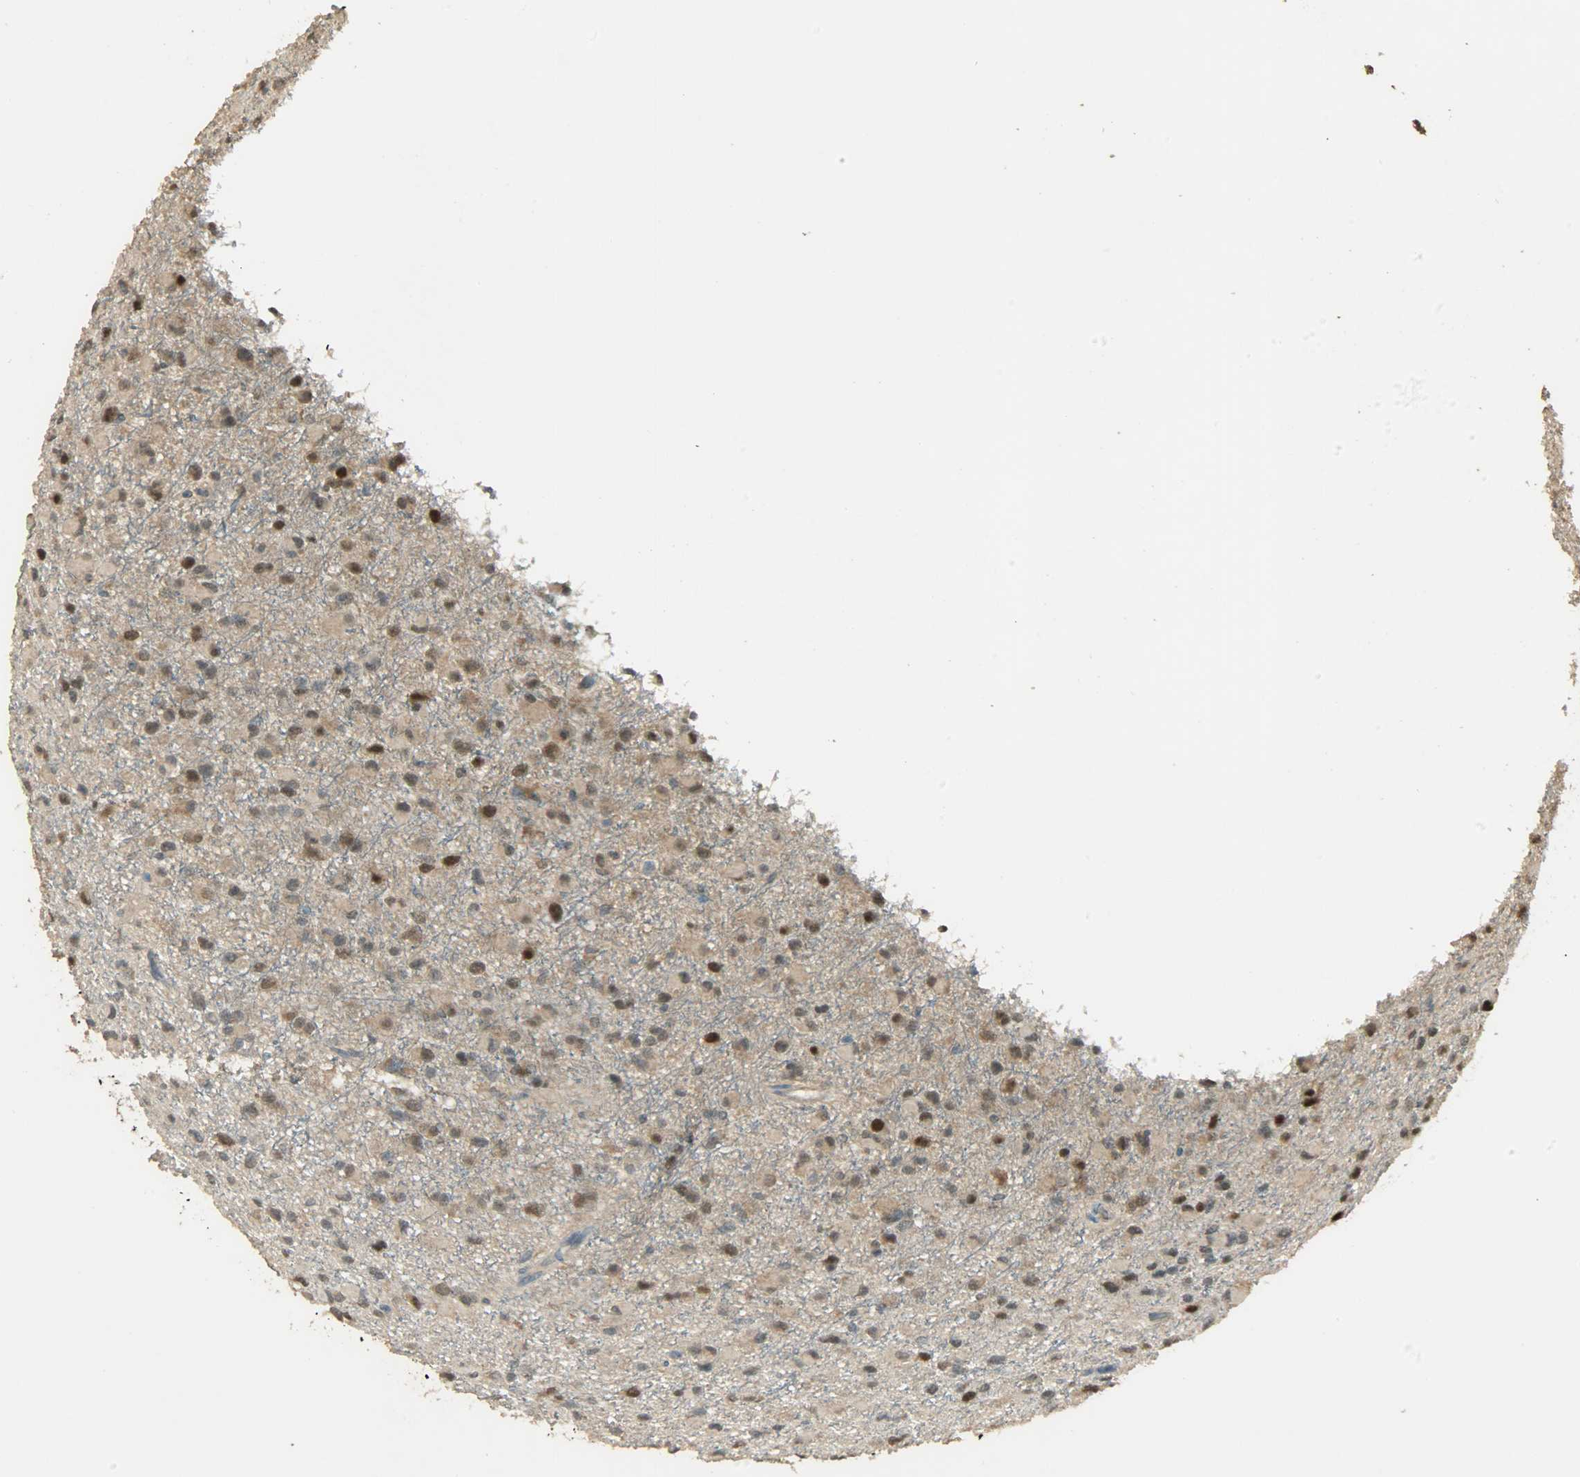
{"staining": {"intensity": "strong", "quantity": ">75%", "location": "nuclear"}, "tissue": "glioma", "cell_type": "Tumor cells", "image_type": "cancer", "snomed": [{"axis": "morphology", "description": "Glioma, malignant, Low grade"}, {"axis": "topography", "description": "Brain"}], "caption": "About >75% of tumor cells in low-grade glioma (malignant) display strong nuclear protein positivity as visualized by brown immunohistochemical staining.", "gene": "PRMT5", "patient": {"sex": "male", "age": 42}}